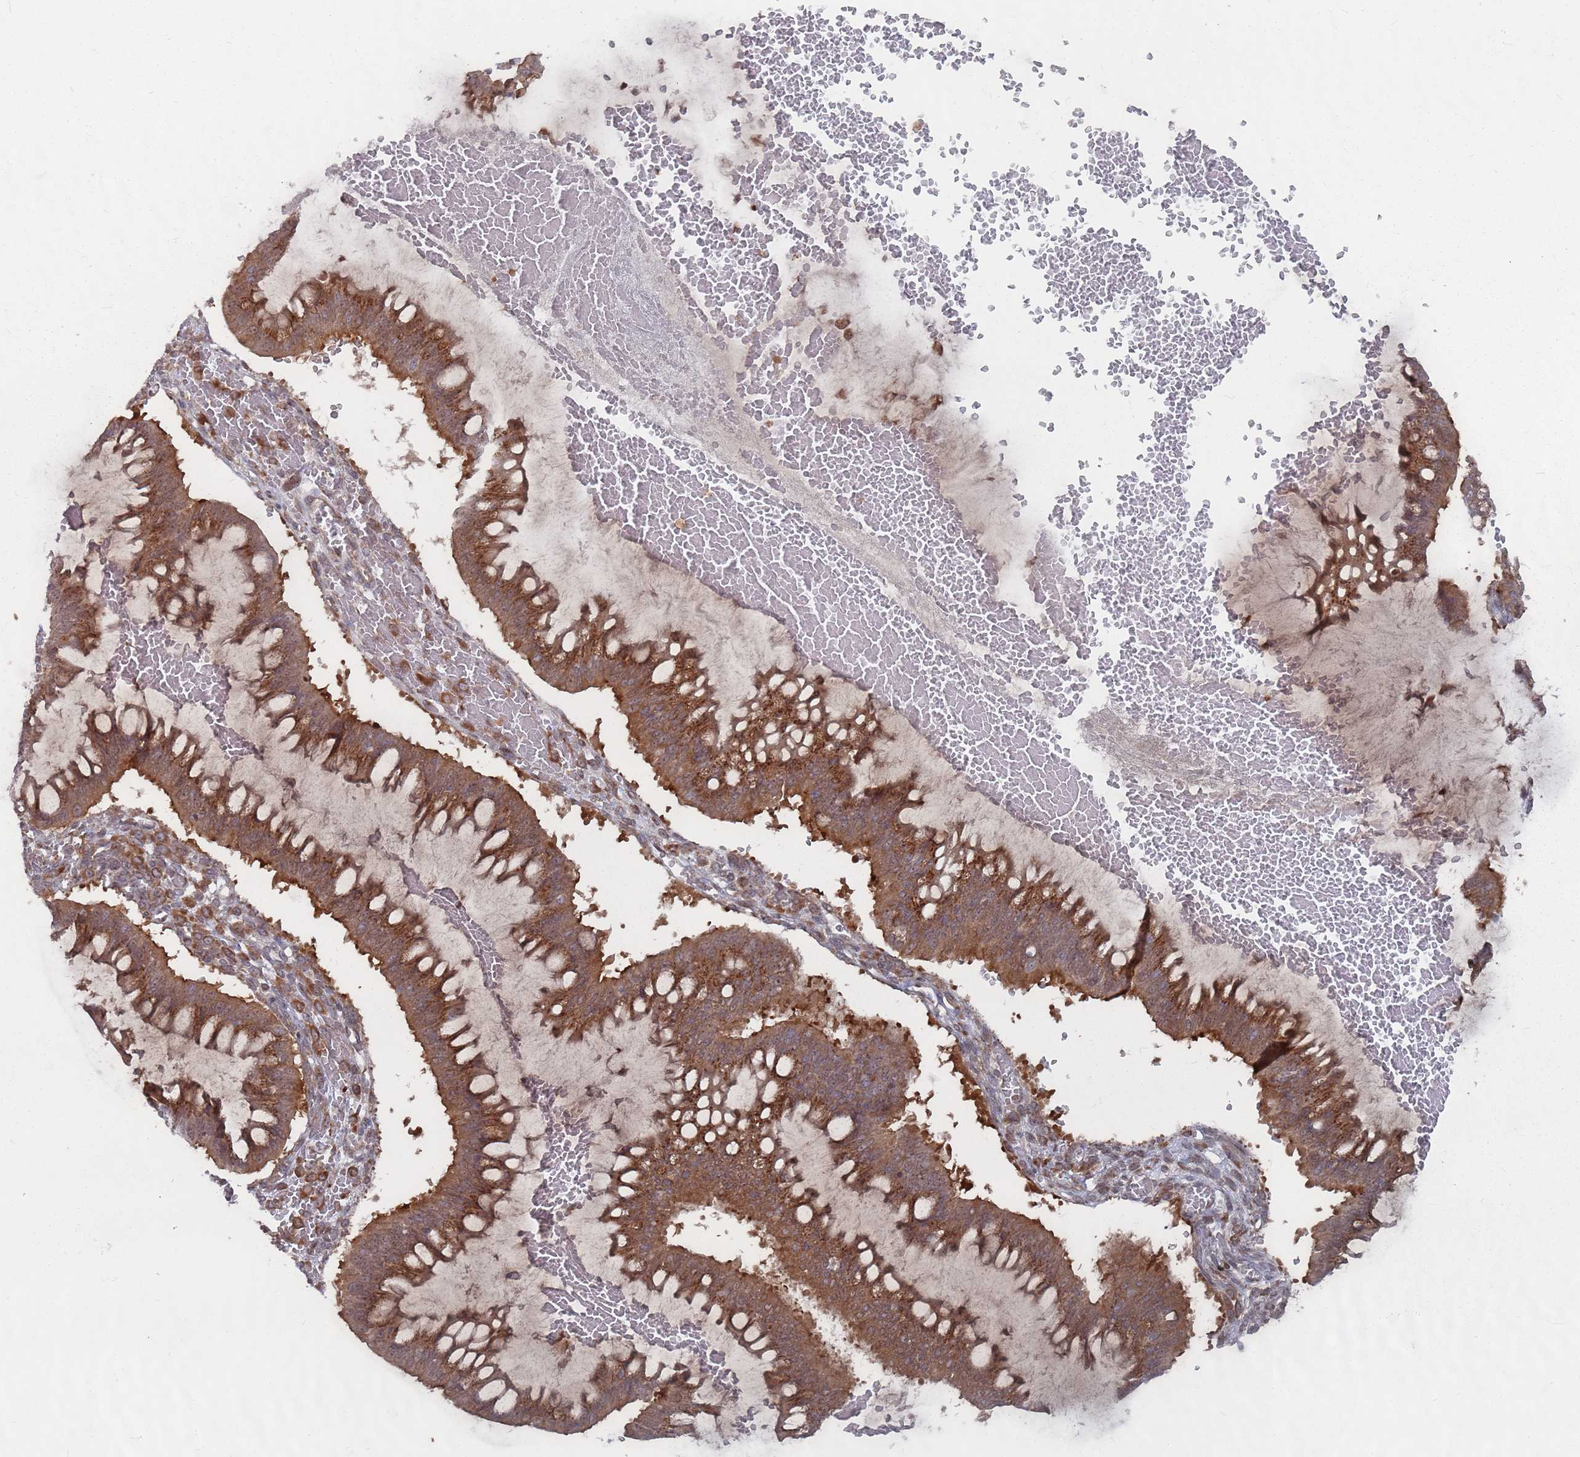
{"staining": {"intensity": "strong", "quantity": ">75%", "location": "cytoplasmic/membranous"}, "tissue": "ovarian cancer", "cell_type": "Tumor cells", "image_type": "cancer", "snomed": [{"axis": "morphology", "description": "Cystadenocarcinoma, mucinous, NOS"}, {"axis": "topography", "description": "Ovary"}], "caption": "A micrograph of human ovarian mucinous cystadenocarcinoma stained for a protein displays strong cytoplasmic/membranous brown staining in tumor cells.", "gene": "FMO4", "patient": {"sex": "female", "age": 73}}